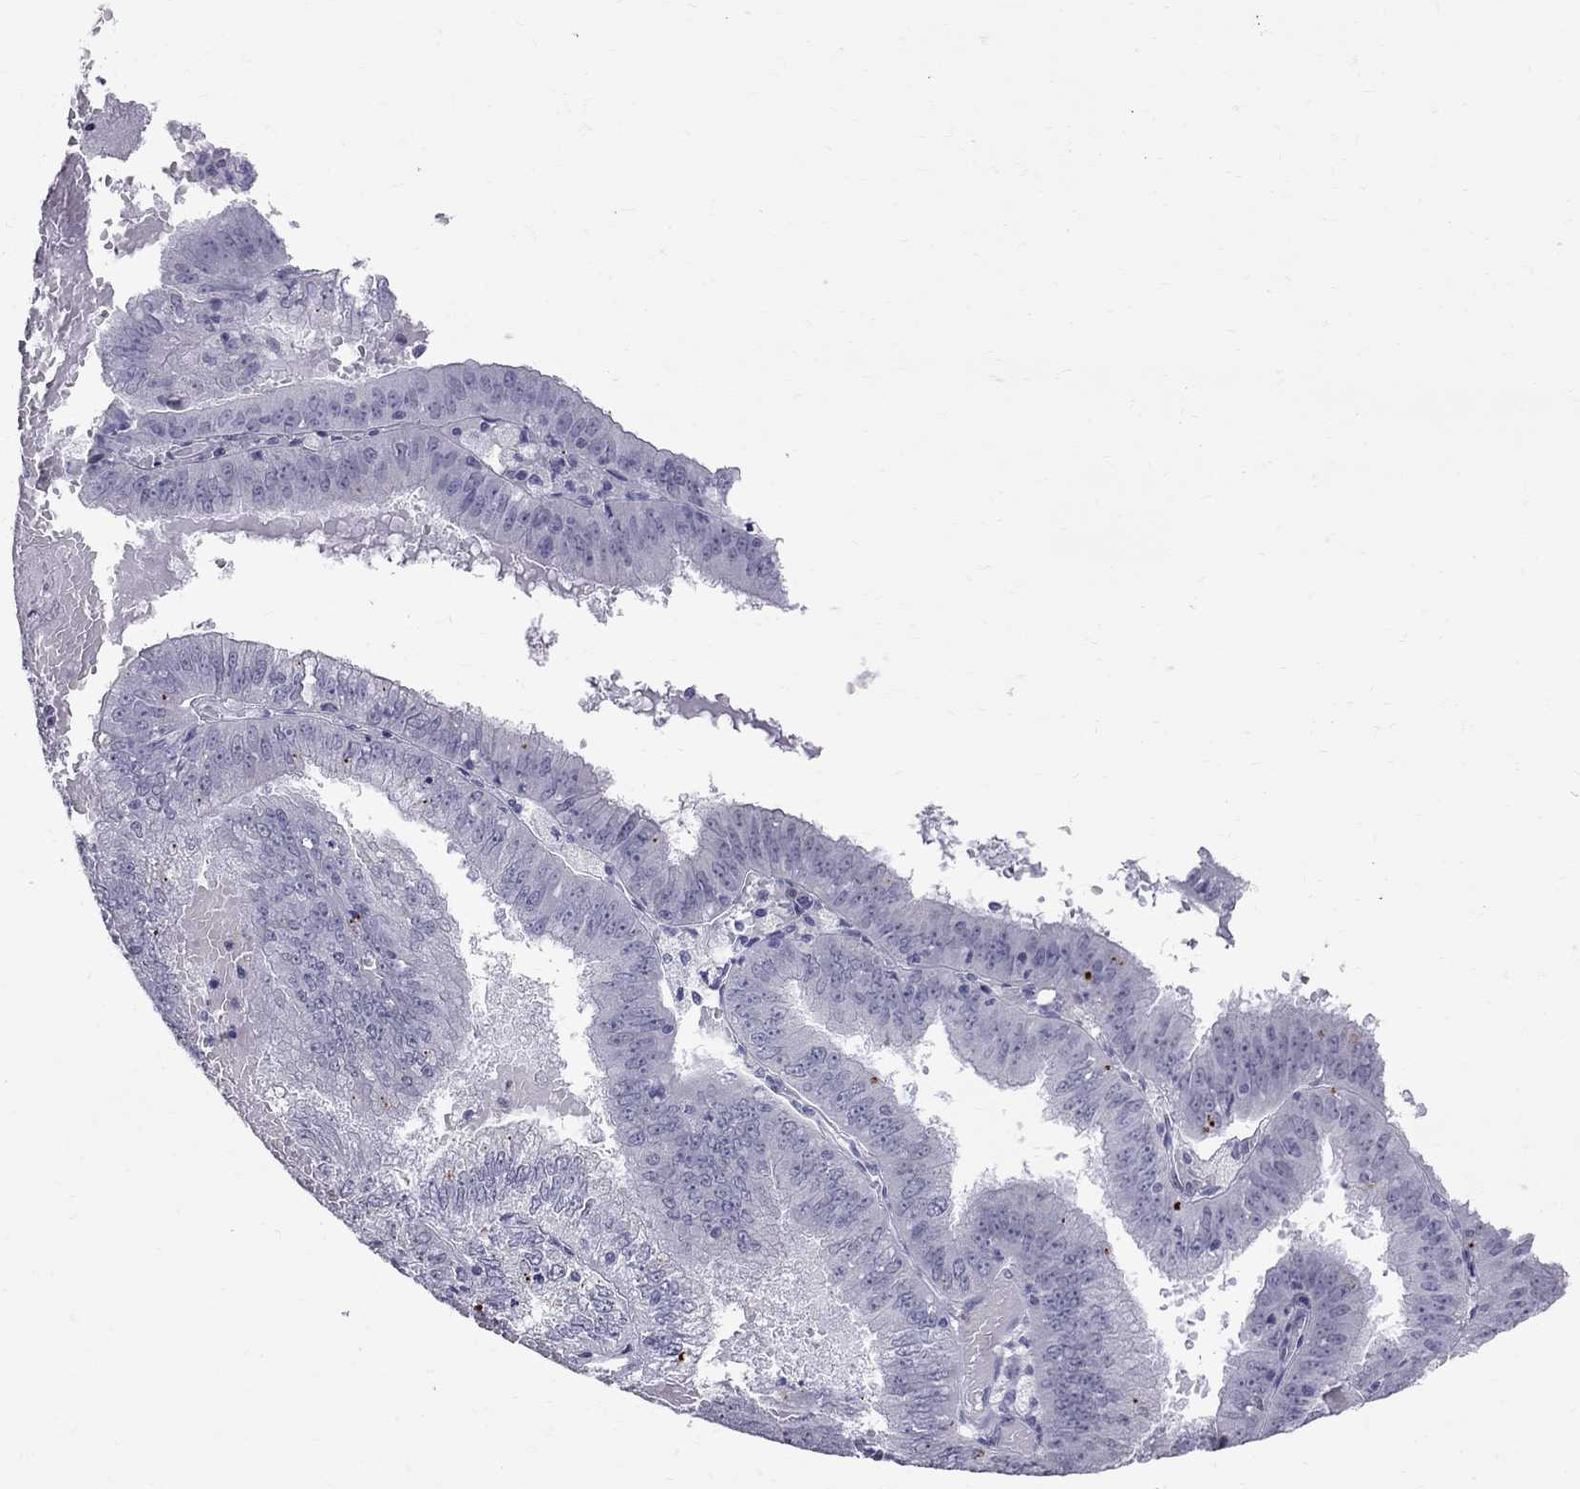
{"staining": {"intensity": "negative", "quantity": "none", "location": "none"}, "tissue": "endometrial cancer", "cell_type": "Tumor cells", "image_type": "cancer", "snomed": [{"axis": "morphology", "description": "Adenocarcinoma, NOS"}, {"axis": "topography", "description": "Endometrium"}], "caption": "This is an immunohistochemistry micrograph of adenocarcinoma (endometrial). There is no staining in tumor cells.", "gene": "MUC15", "patient": {"sex": "female", "age": 66}}